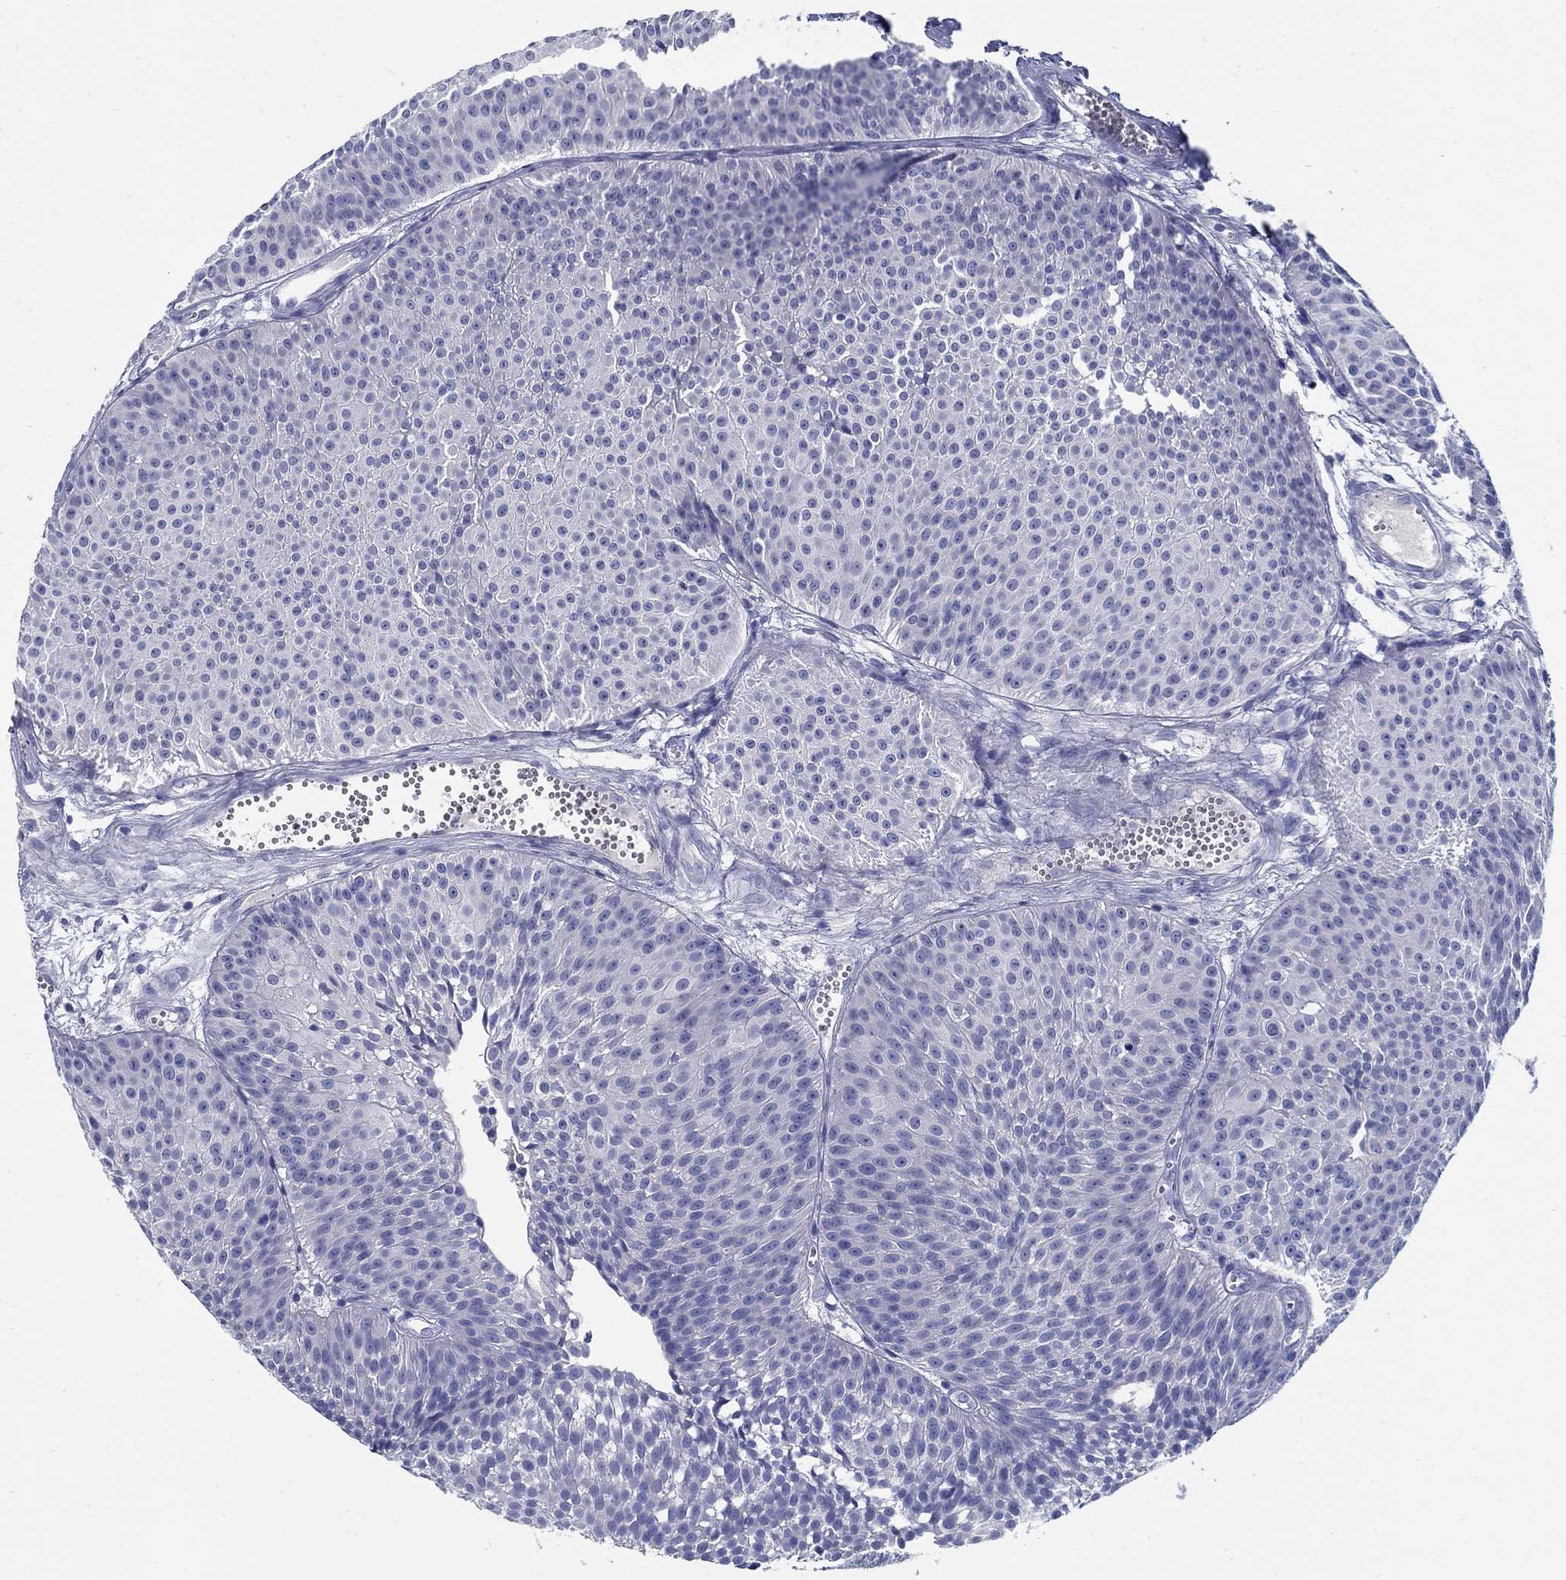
{"staining": {"intensity": "negative", "quantity": "none", "location": "none"}, "tissue": "urothelial cancer", "cell_type": "Tumor cells", "image_type": "cancer", "snomed": [{"axis": "morphology", "description": "Urothelial carcinoma, Low grade"}, {"axis": "topography", "description": "Urinary bladder"}], "caption": "Micrograph shows no protein expression in tumor cells of urothelial carcinoma (low-grade) tissue.", "gene": "CRYGD", "patient": {"sex": "male", "age": 63}}